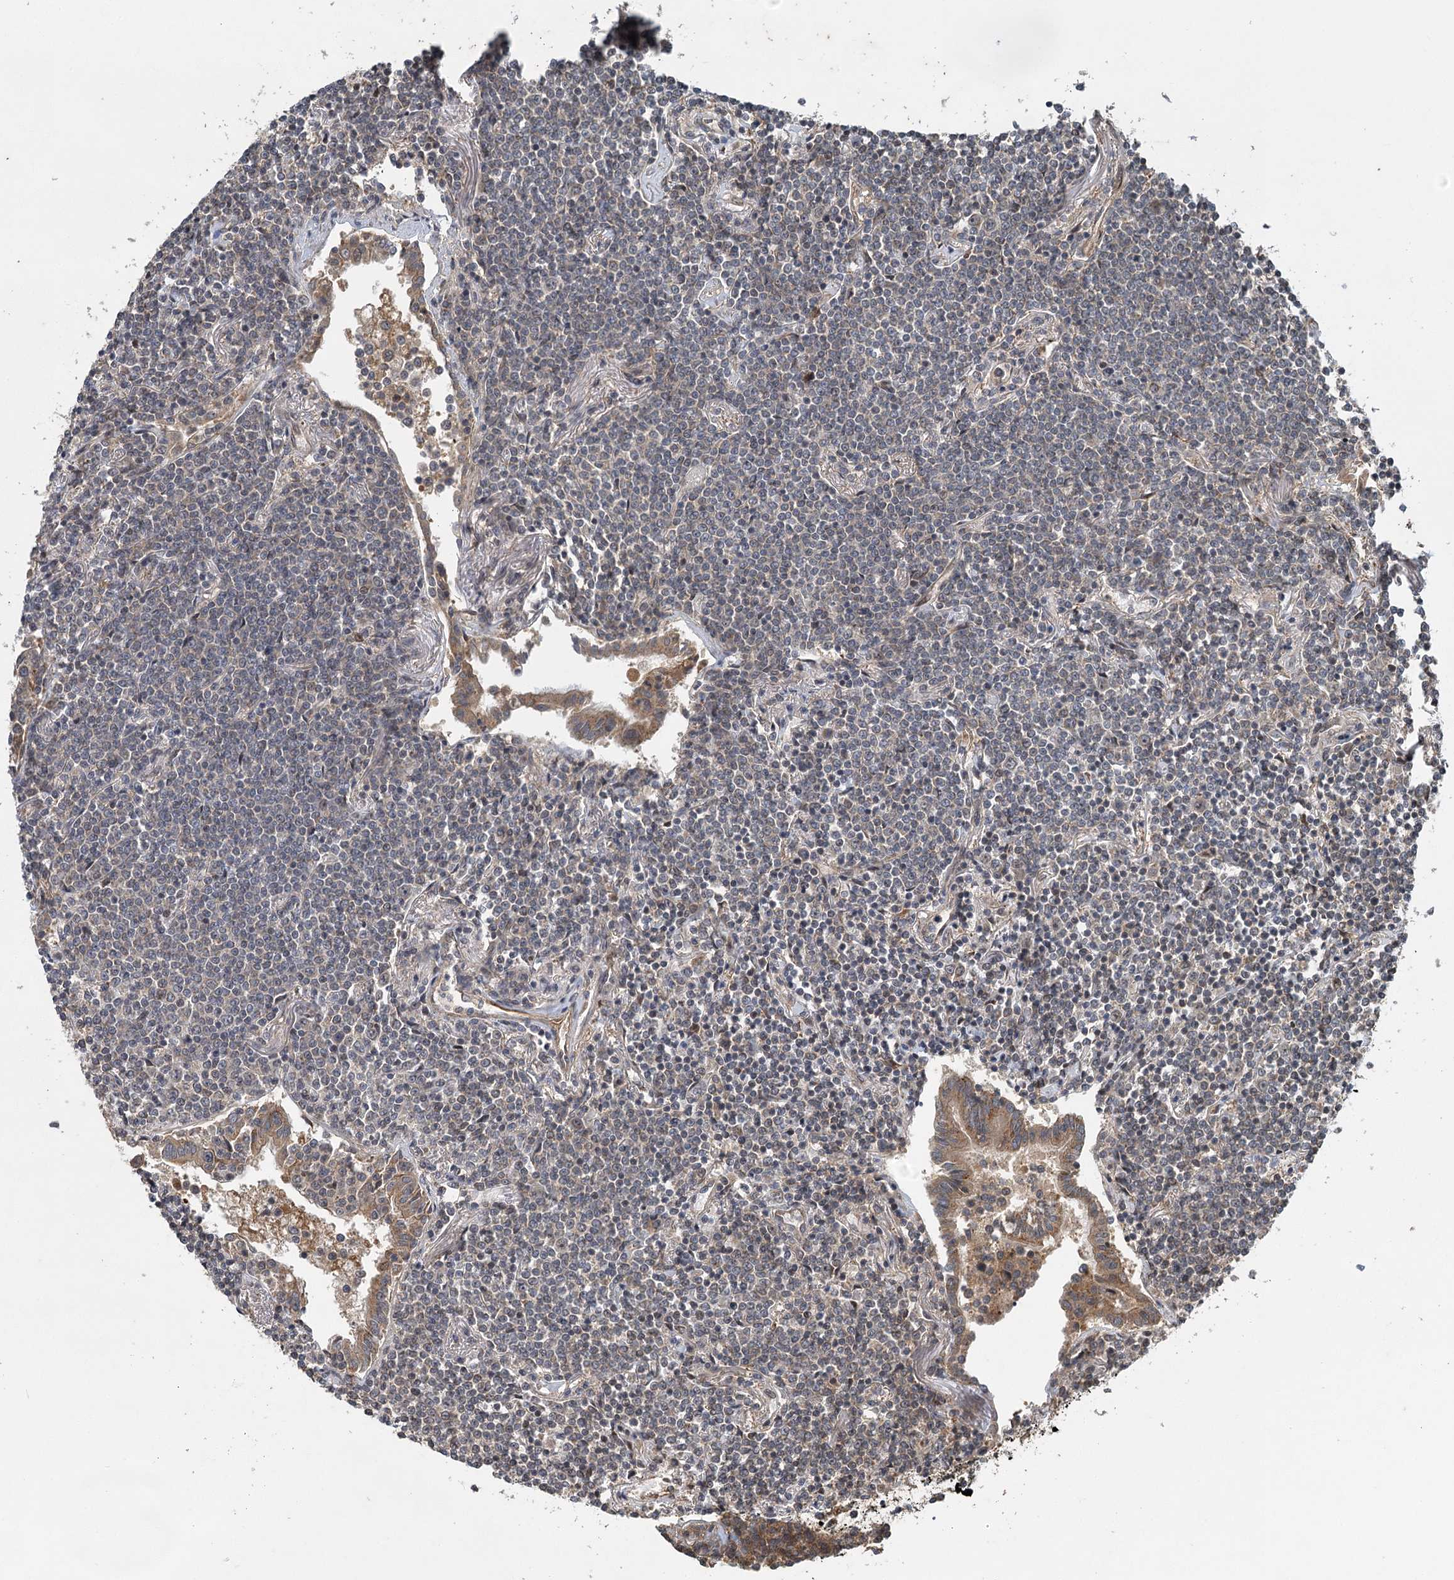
{"staining": {"intensity": "negative", "quantity": "none", "location": "none"}, "tissue": "lymphoma", "cell_type": "Tumor cells", "image_type": "cancer", "snomed": [{"axis": "morphology", "description": "Malignant lymphoma, non-Hodgkin's type, Low grade"}, {"axis": "topography", "description": "Lung"}], "caption": "The IHC photomicrograph has no significant positivity in tumor cells of lymphoma tissue.", "gene": "INSIG2", "patient": {"sex": "female", "age": 71}}